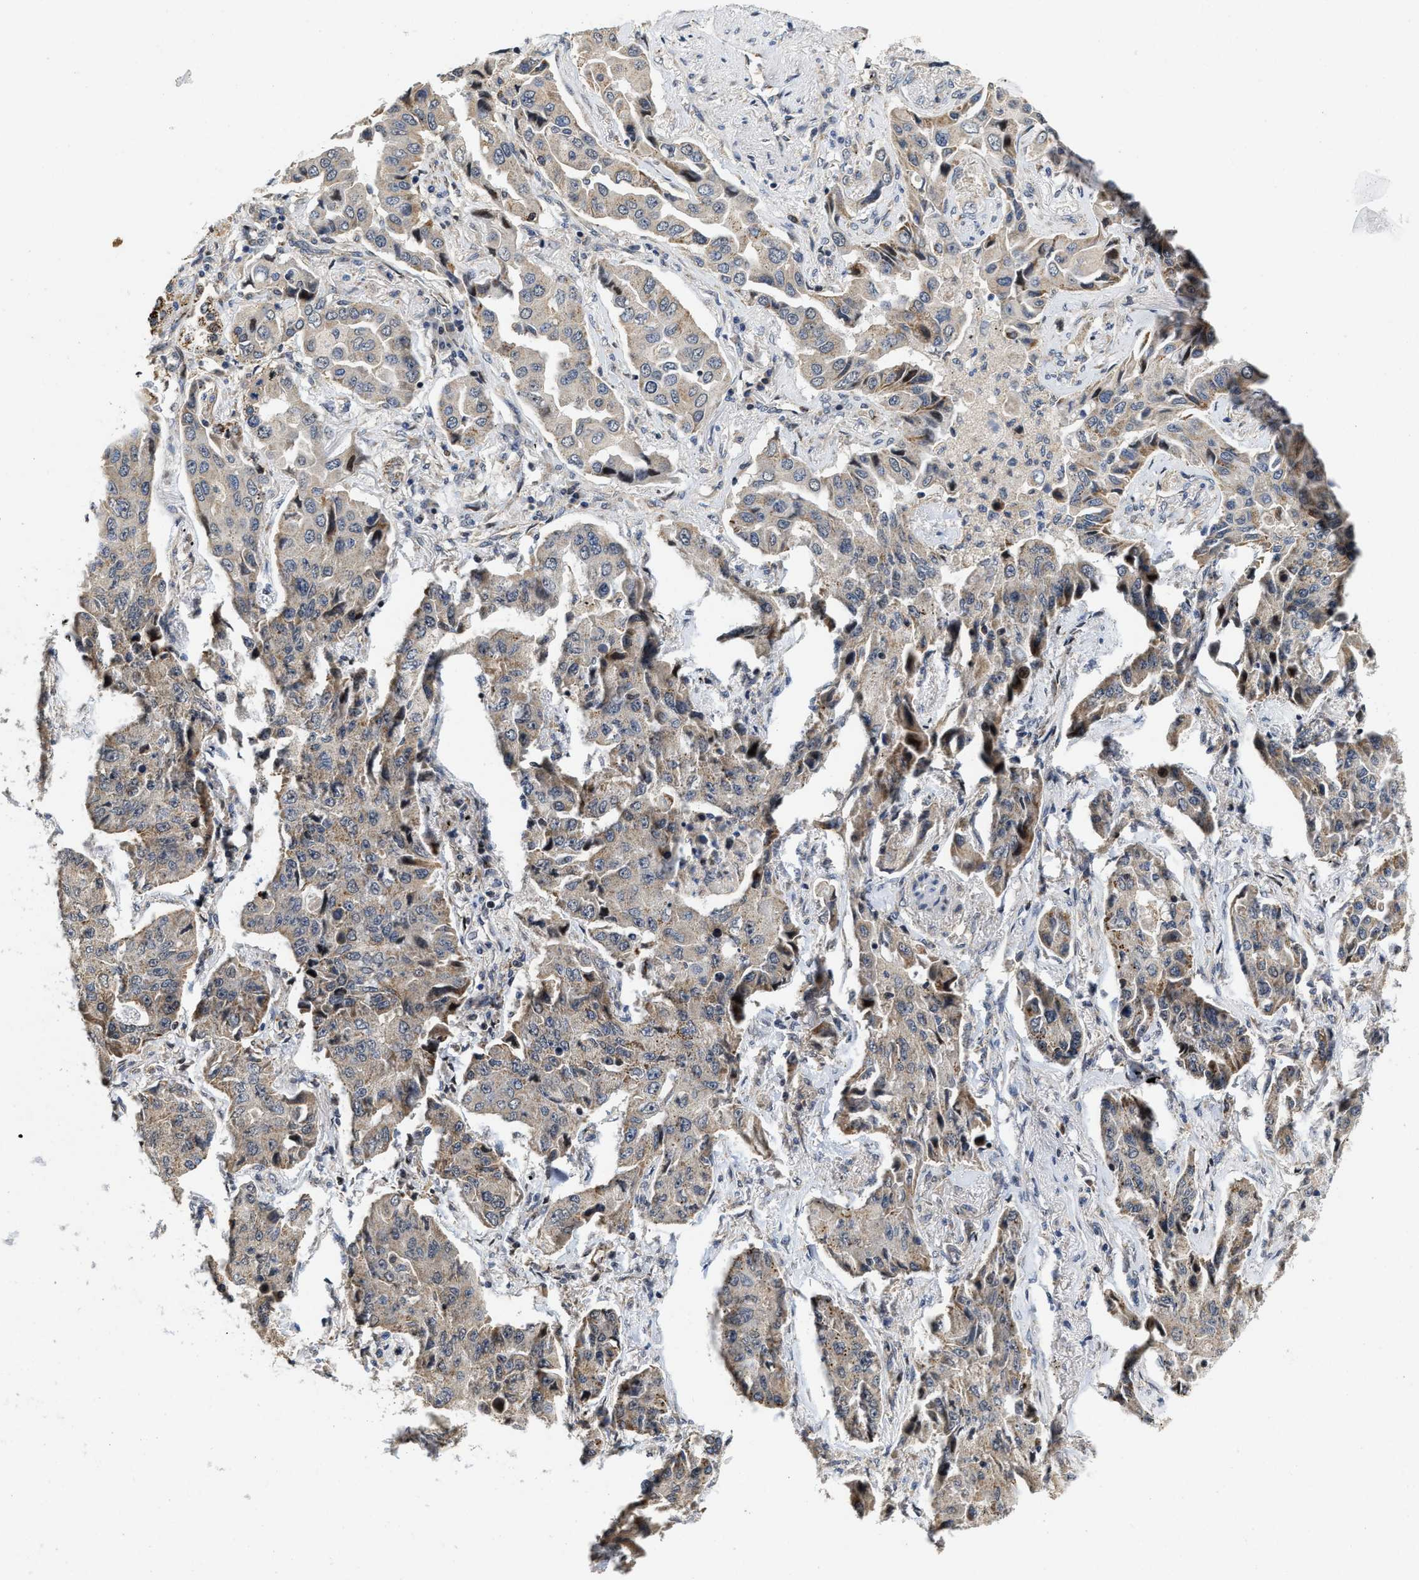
{"staining": {"intensity": "weak", "quantity": "25%-75%", "location": "cytoplasmic/membranous"}, "tissue": "lung cancer", "cell_type": "Tumor cells", "image_type": "cancer", "snomed": [{"axis": "morphology", "description": "Adenocarcinoma, NOS"}, {"axis": "topography", "description": "Lung"}], "caption": "Human lung adenocarcinoma stained for a protein (brown) demonstrates weak cytoplasmic/membranous positive expression in about 25%-75% of tumor cells.", "gene": "SCYL2", "patient": {"sex": "female", "age": 65}}